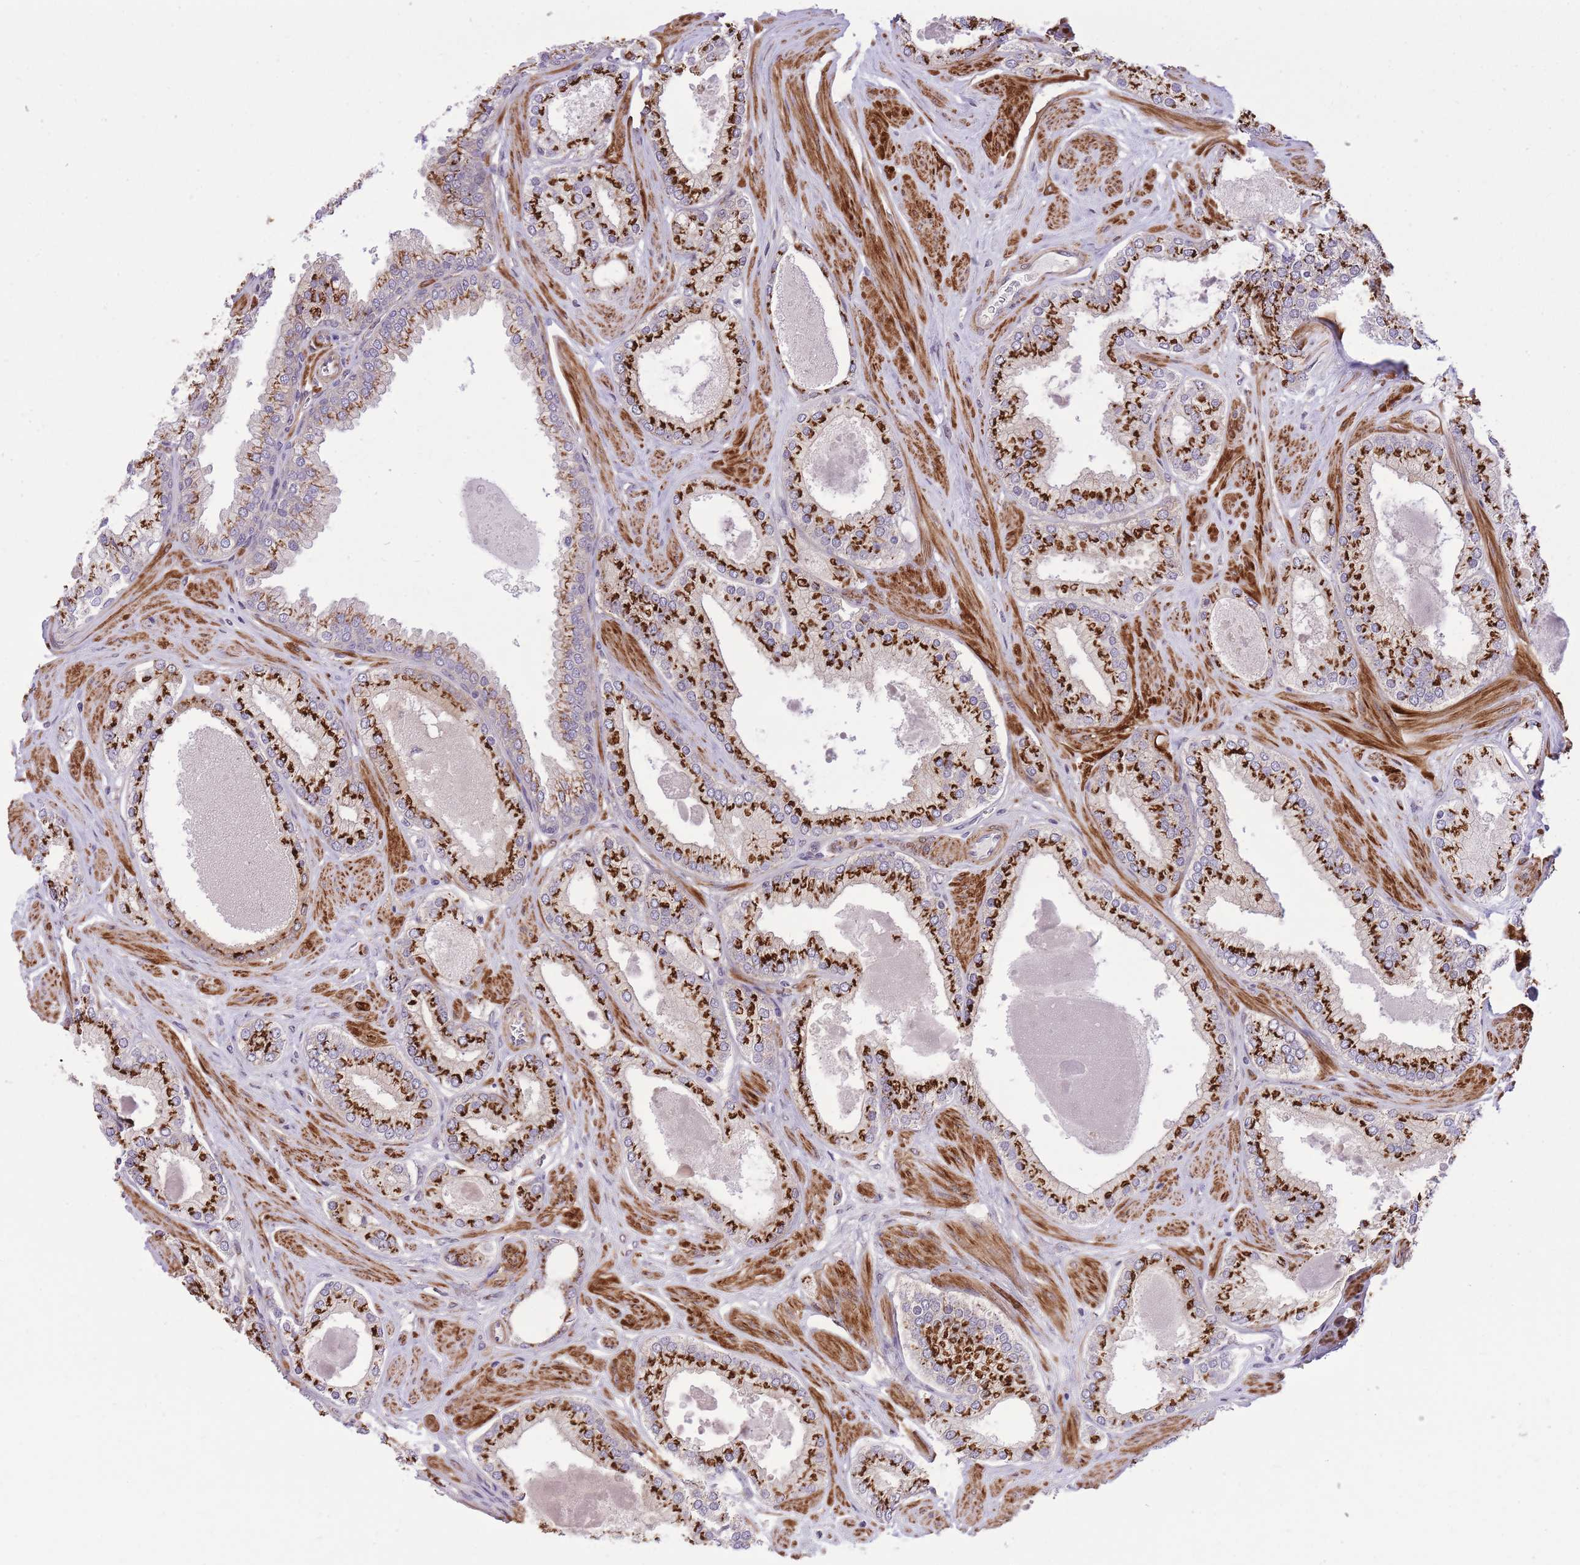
{"staining": {"intensity": "strong", "quantity": ">75%", "location": "cytoplasmic/membranous"}, "tissue": "prostate cancer", "cell_type": "Tumor cells", "image_type": "cancer", "snomed": [{"axis": "morphology", "description": "Adenocarcinoma, Low grade"}, {"axis": "topography", "description": "Prostate"}], "caption": "Immunohistochemical staining of prostate cancer (low-grade adenocarcinoma) displays high levels of strong cytoplasmic/membranous staining in approximately >75% of tumor cells. (Stains: DAB in brown, nuclei in blue, Microscopy: brightfield microscopy at high magnification).", "gene": "ZBED5", "patient": {"sex": "male", "age": 42}}